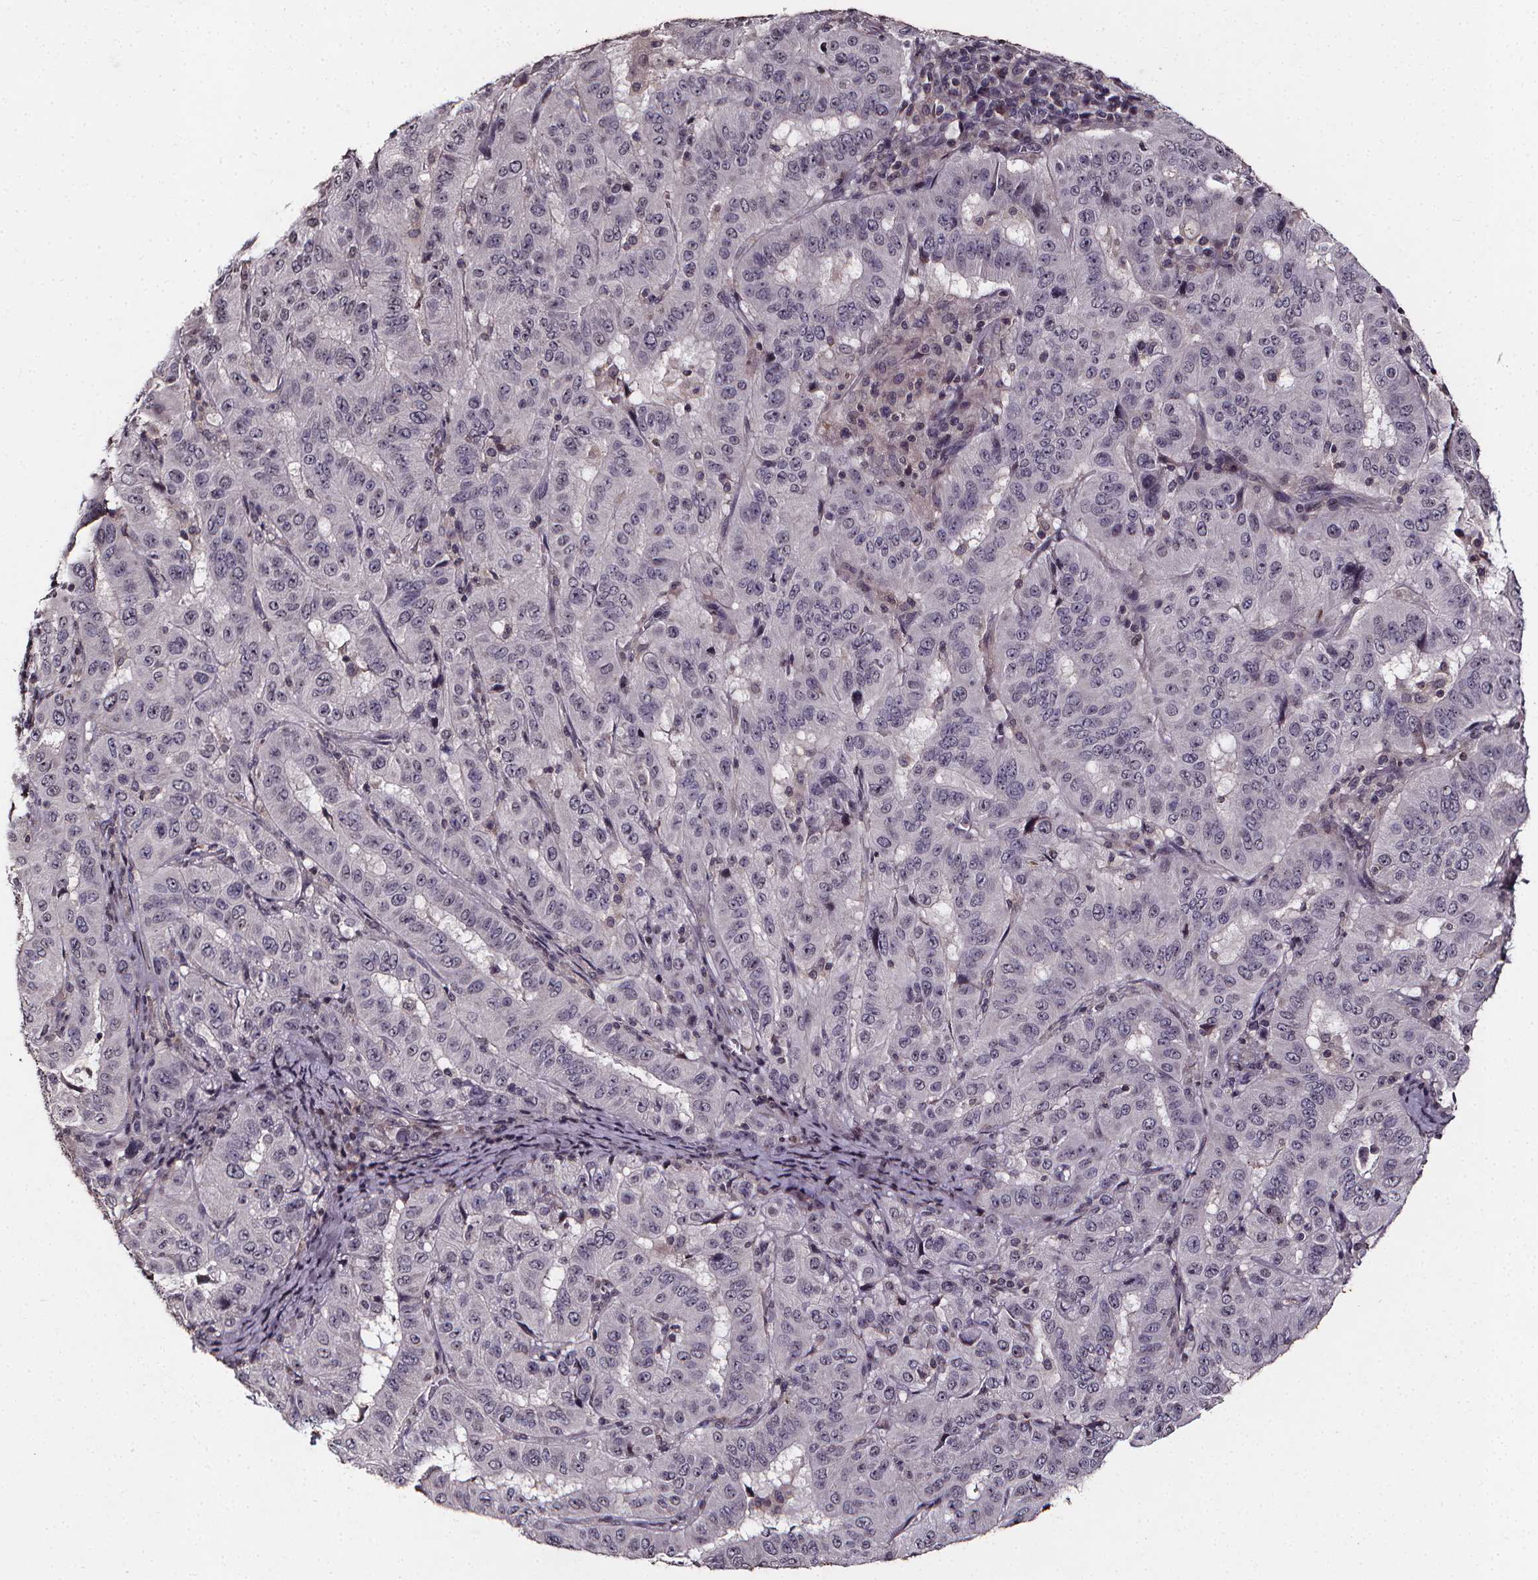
{"staining": {"intensity": "negative", "quantity": "none", "location": "none"}, "tissue": "pancreatic cancer", "cell_type": "Tumor cells", "image_type": "cancer", "snomed": [{"axis": "morphology", "description": "Adenocarcinoma, NOS"}, {"axis": "topography", "description": "Pancreas"}], "caption": "Protein analysis of adenocarcinoma (pancreatic) exhibits no significant staining in tumor cells. (DAB (3,3'-diaminobenzidine) immunohistochemistry (IHC) with hematoxylin counter stain).", "gene": "SPAG8", "patient": {"sex": "male", "age": 63}}